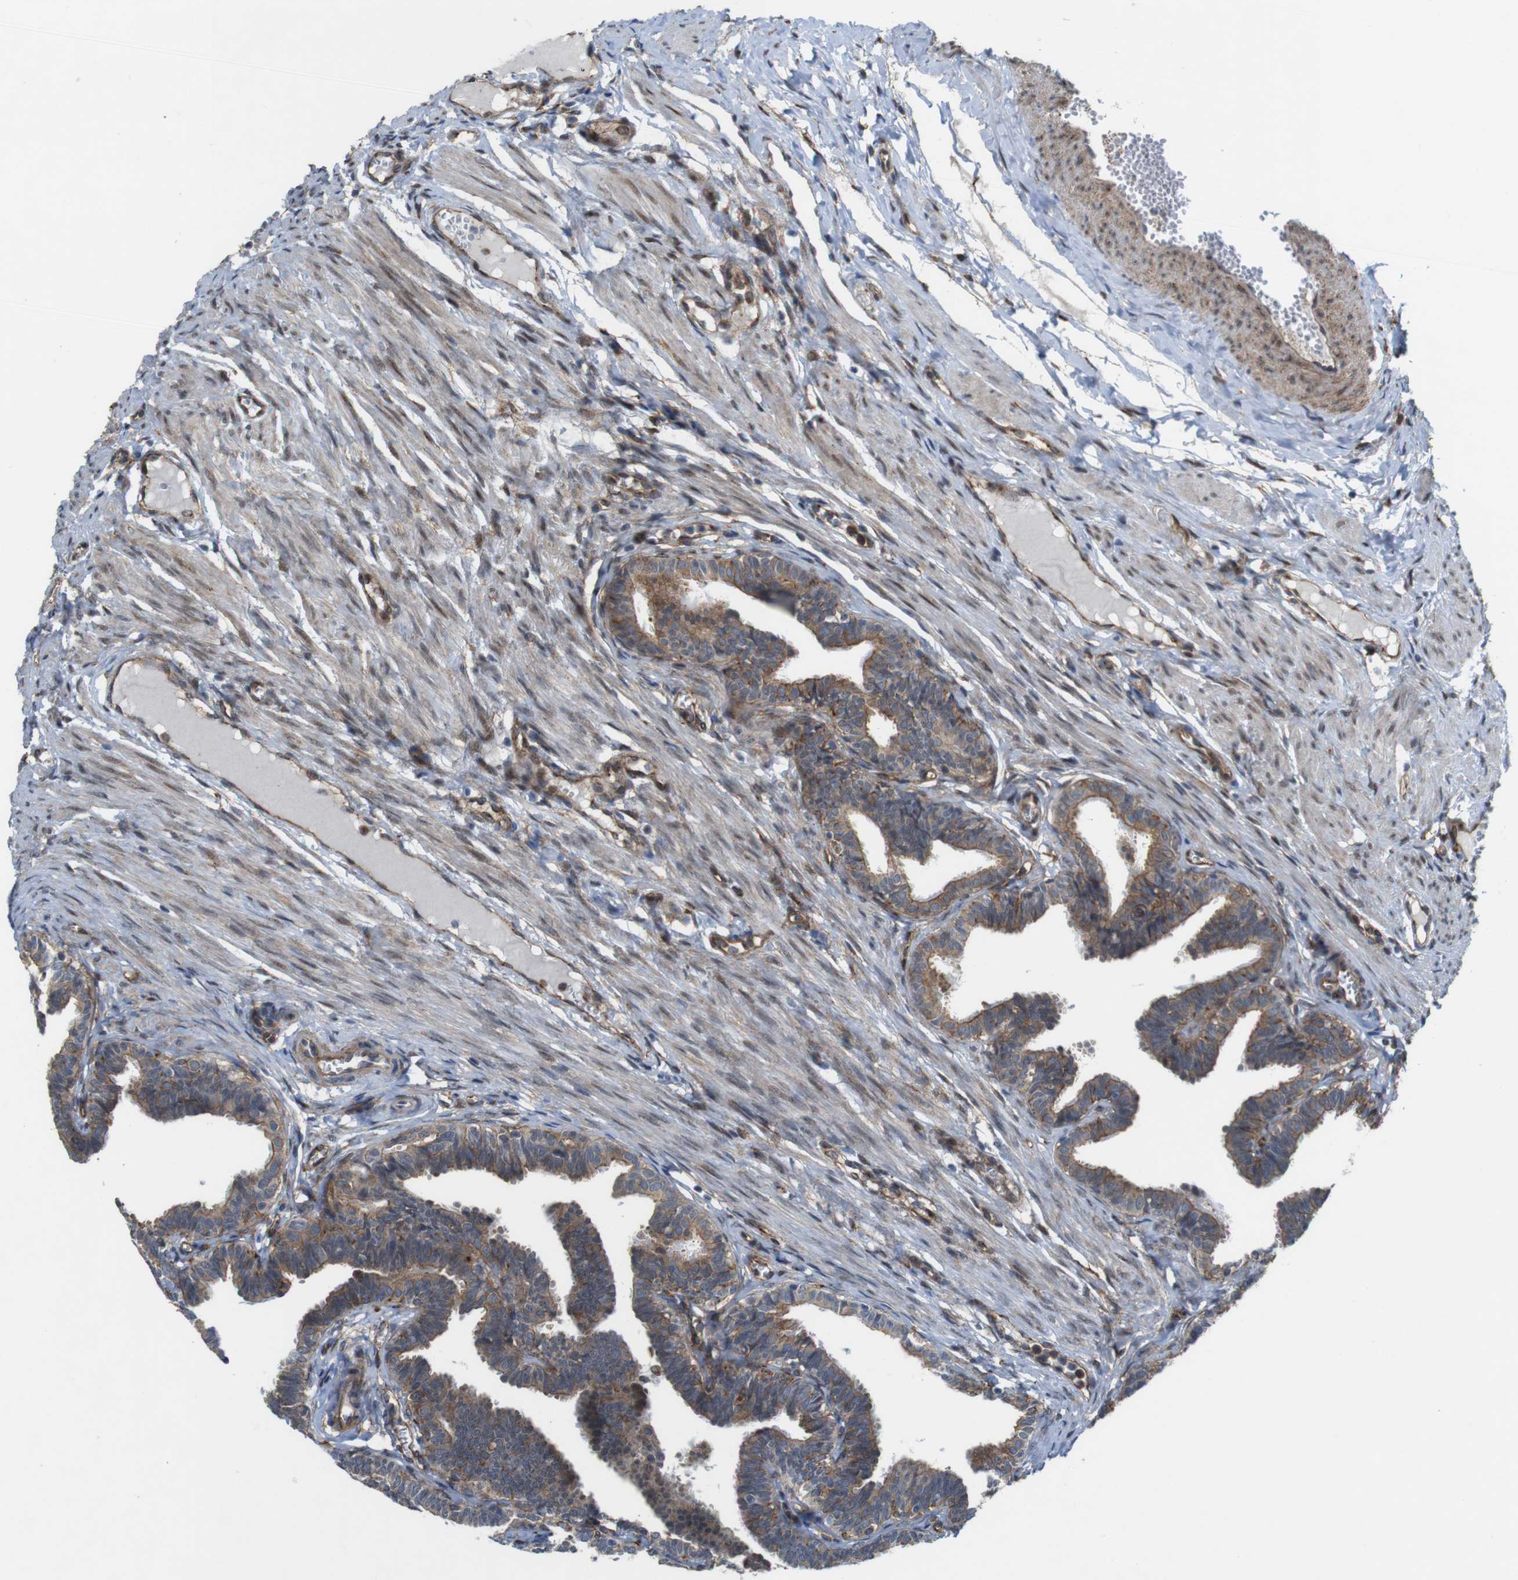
{"staining": {"intensity": "moderate", "quantity": ">75%", "location": "cytoplasmic/membranous,nuclear"}, "tissue": "fallopian tube", "cell_type": "Glandular cells", "image_type": "normal", "snomed": [{"axis": "morphology", "description": "Normal tissue, NOS"}, {"axis": "topography", "description": "Fallopian tube"}, {"axis": "topography", "description": "Ovary"}], "caption": "Glandular cells exhibit medium levels of moderate cytoplasmic/membranous,nuclear expression in about >75% of cells in benign fallopian tube.", "gene": "PTGER4", "patient": {"sex": "female", "age": 23}}